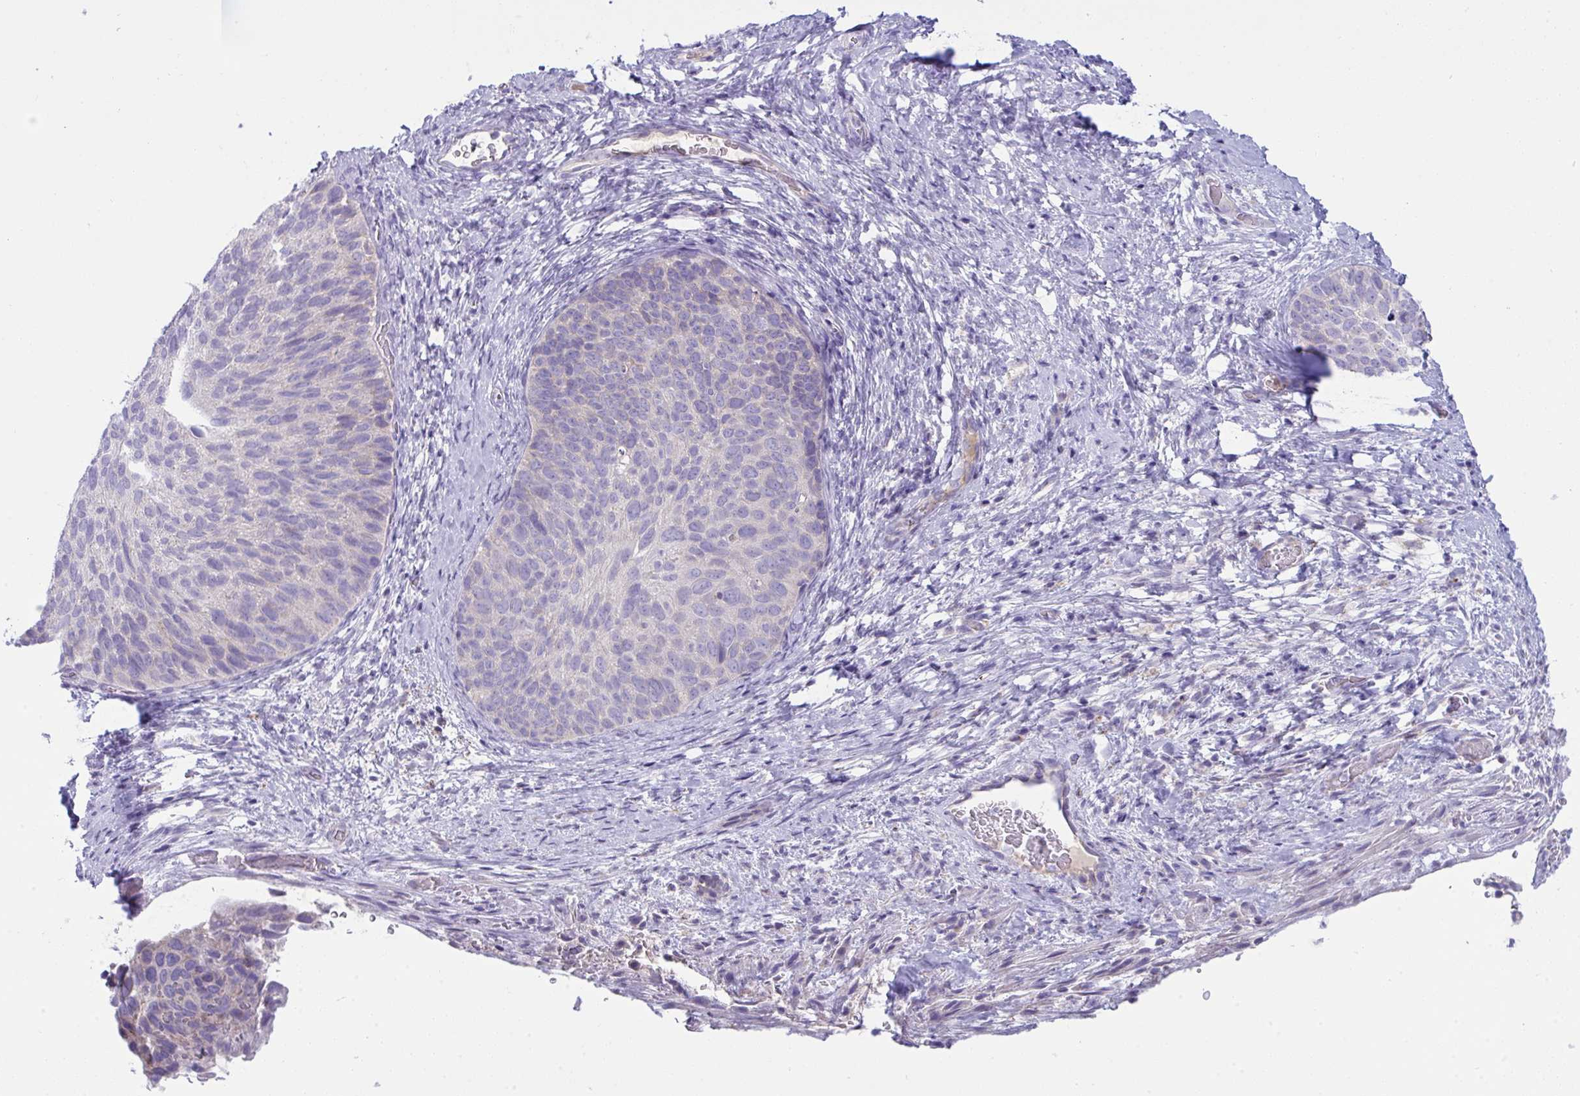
{"staining": {"intensity": "negative", "quantity": "none", "location": "none"}, "tissue": "cervical cancer", "cell_type": "Tumor cells", "image_type": "cancer", "snomed": [{"axis": "morphology", "description": "Squamous cell carcinoma, NOS"}, {"axis": "topography", "description": "Cervix"}], "caption": "This micrograph is of cervical cancer (squamous cell carcinoma) stained with immunohistochemistry to label a protein in brown with the nuclei are counter-stained blue. There is no expression in tumor cells. (DAB immunohistochemistry (IHC) visualized using brightfield microscopy, high magnification).", "gene": "PLA2G12B", "patient": {"sex": "female", "age": 80}}